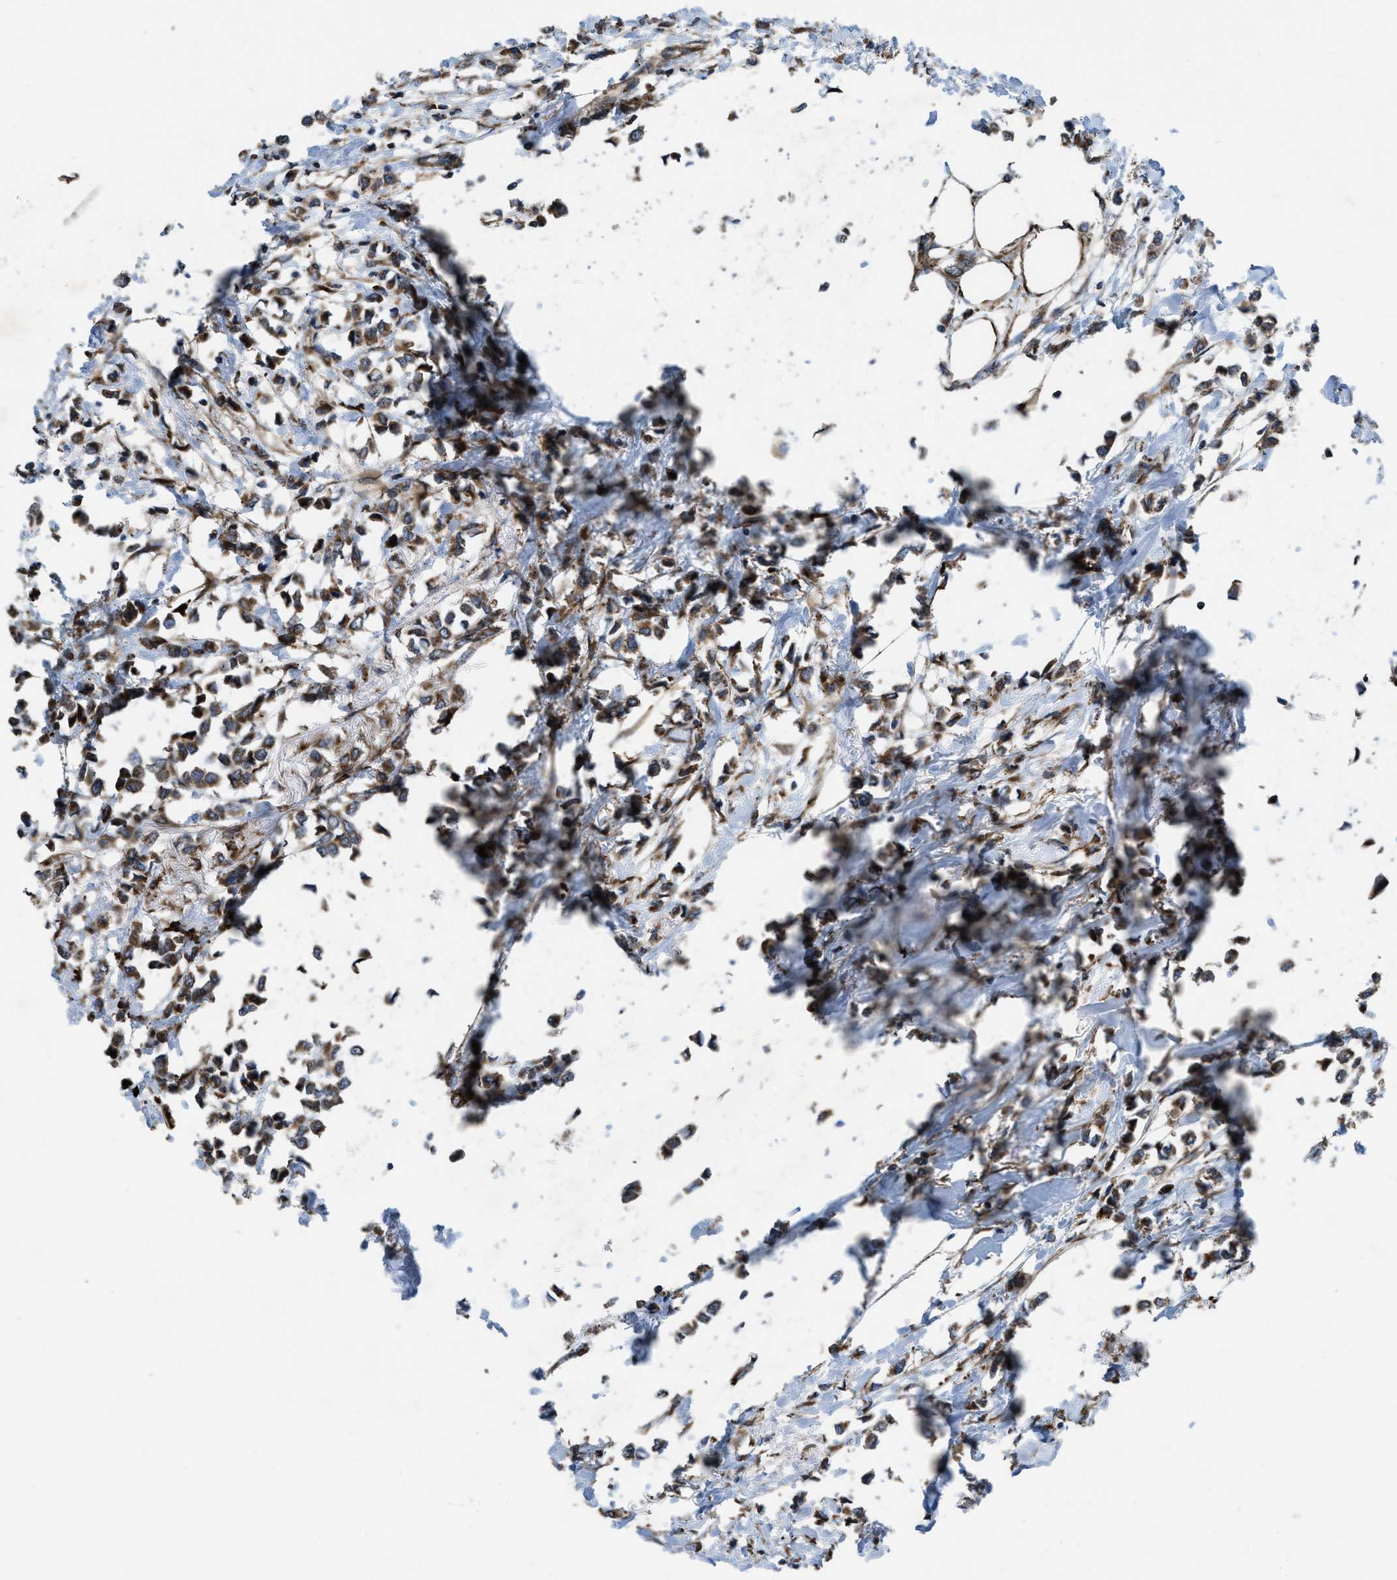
{"staining": {"intensity": "moderate", "quantity": ">75%", "location": "cytoplasmic/membranous"}, "tissue": "breast cancer", "cell_type": "Tumor cells", "image_type": "cancer", "snomed": [{"axis": "morphology", "description": "Lobular carcinoma"}, {"axis": "topography", "description": "Breast"}], "caption": "Breast lobular carcinoma was stained to show a protein in brown. There is medium levels of moderate cytoplasmic/membranous expression in approximately >75% of tumor cells. (DAB IHC, brown staining for protein, blue staining for nuclei).", "gene": "PER3", "patient": {"sex": "female", "age": 51}}